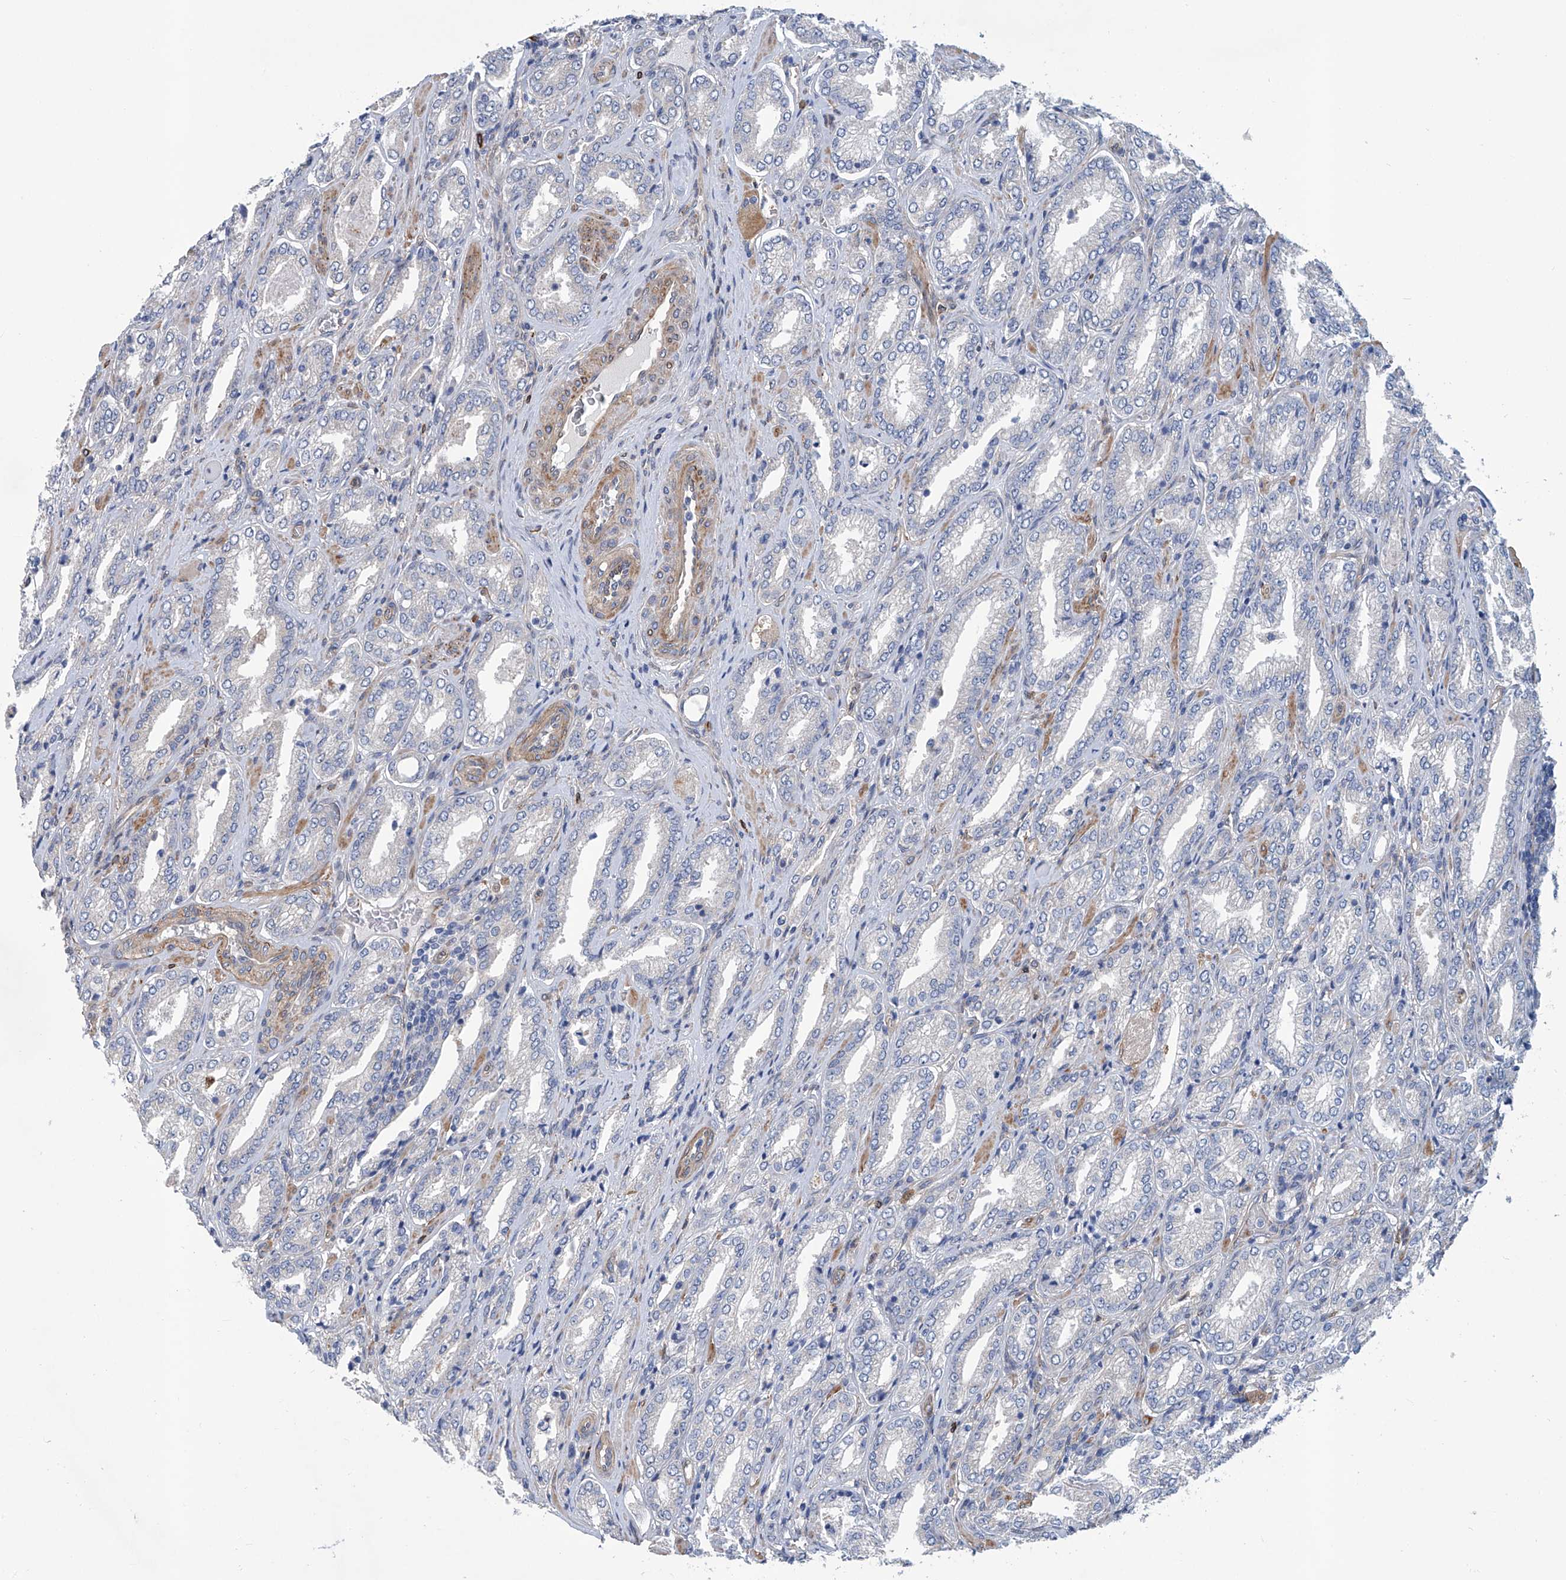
{"staining": {"intensity": "negative", "quantity": "none", "location": "none"}, "tissue": "prostate cancer", "cell_type": "Tumor cells", "image_type": "cancer", "snomed": [{"axis": "morphology", "description": "Adenocarcinoma, Low grade"}, {"axis": "topography", "description": "Prostate"}], "caption": "An image of adenocarcinoma (low-grade) (prostate) stained for a protein shows no brown staining in tumor cells.", "gene": "TNN", "patient": {"sex": "male", "age": 62}}